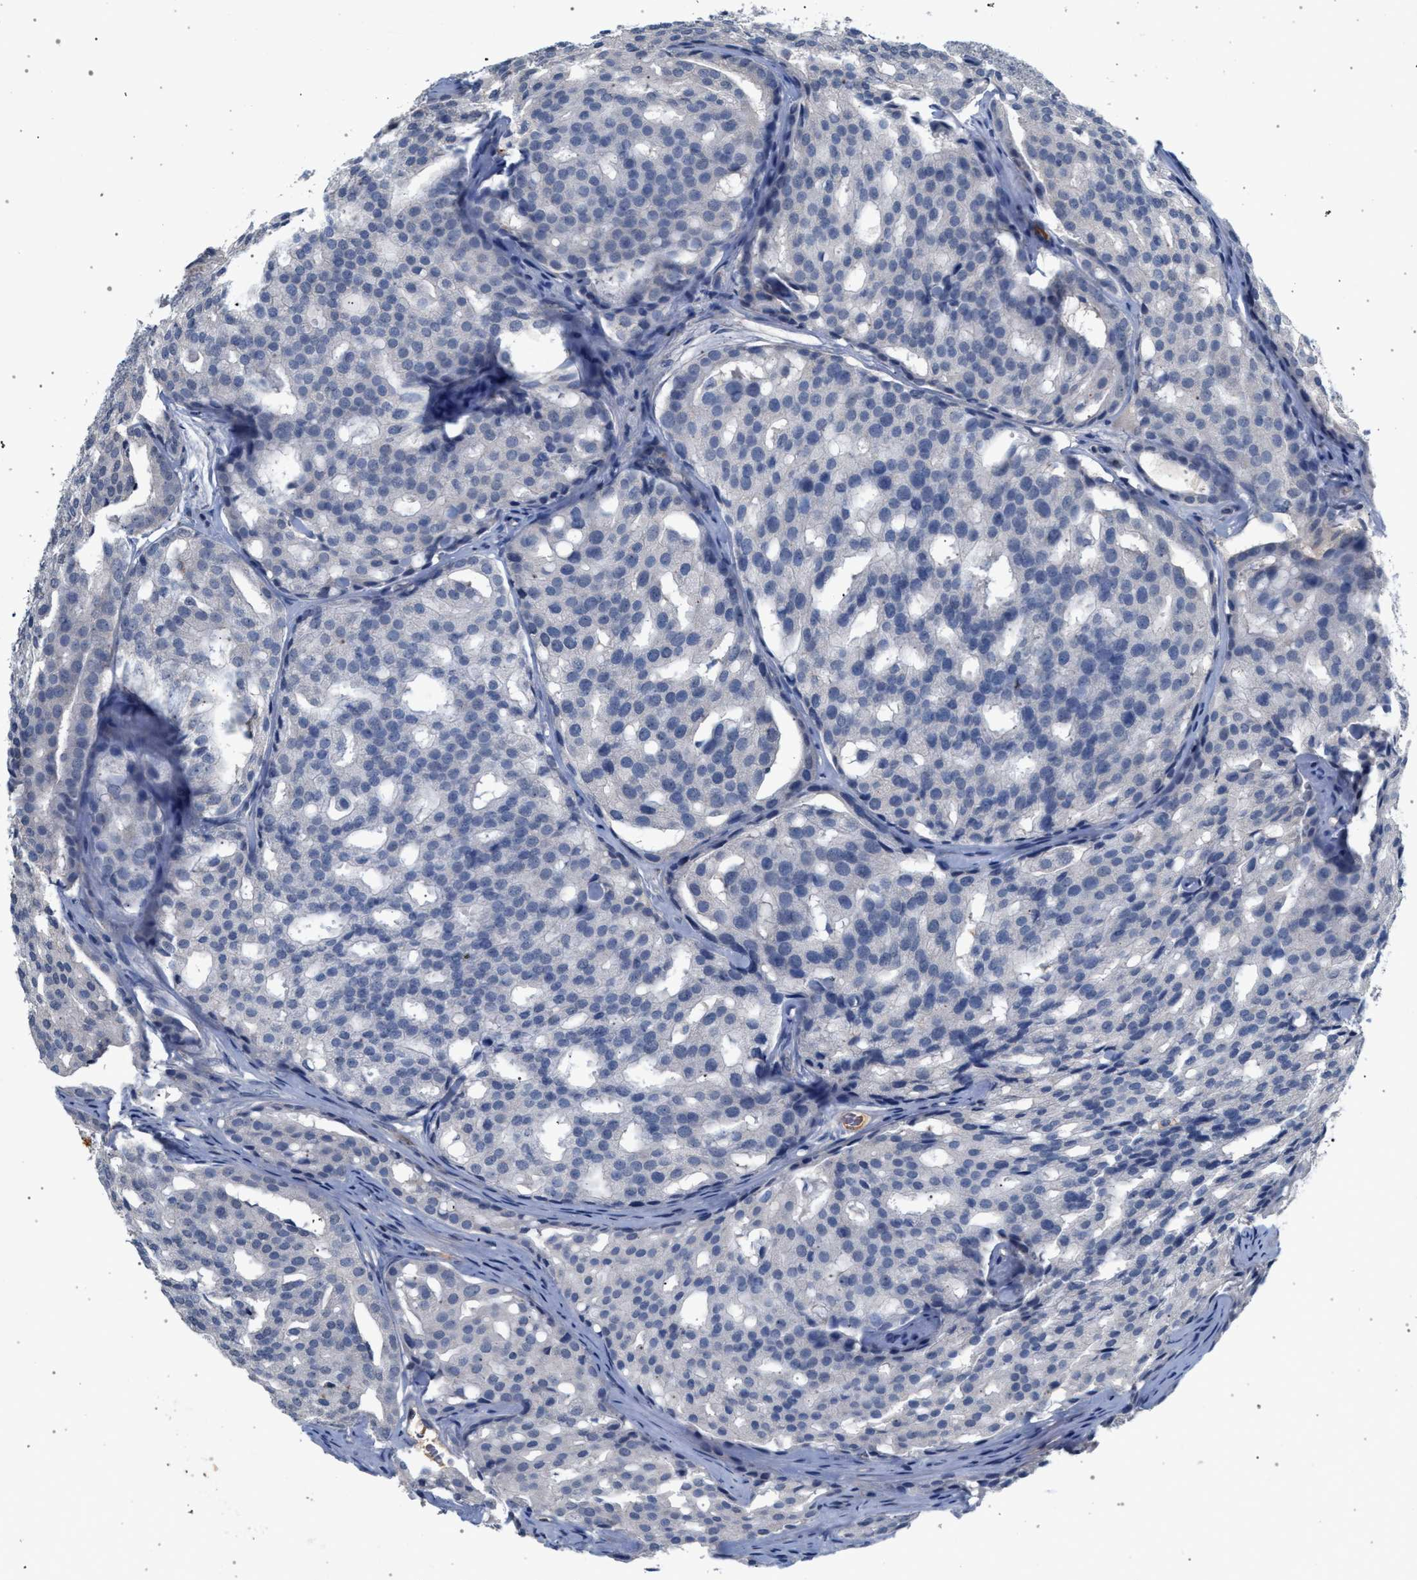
{"staining": {"intensity": "negative", "quantity": "none", "location": "none"}, "tissue": "prostate cancer", "cell_type": "Tumor cells", "image_type": "cancer", "snomed": [{"axis": "morphology", "description": "Adenocarcinoma, High grade"}, {"axis": "topography", "description": "Prostate"}], "caption": "Prostate cancer (high-grade adenocarcinoma) was stained to show a protein in brown. There is no significant positivity in tumor cells. Brightfield microscopy of immunohistochemistry (IHC) stained with DAB (3,3'-diaminobenzidine) (brown) and hematoxylin (blue), captured at high magnification.", "gene": "MAMDC2", "patient": {"sex": "male", "age": 64}}